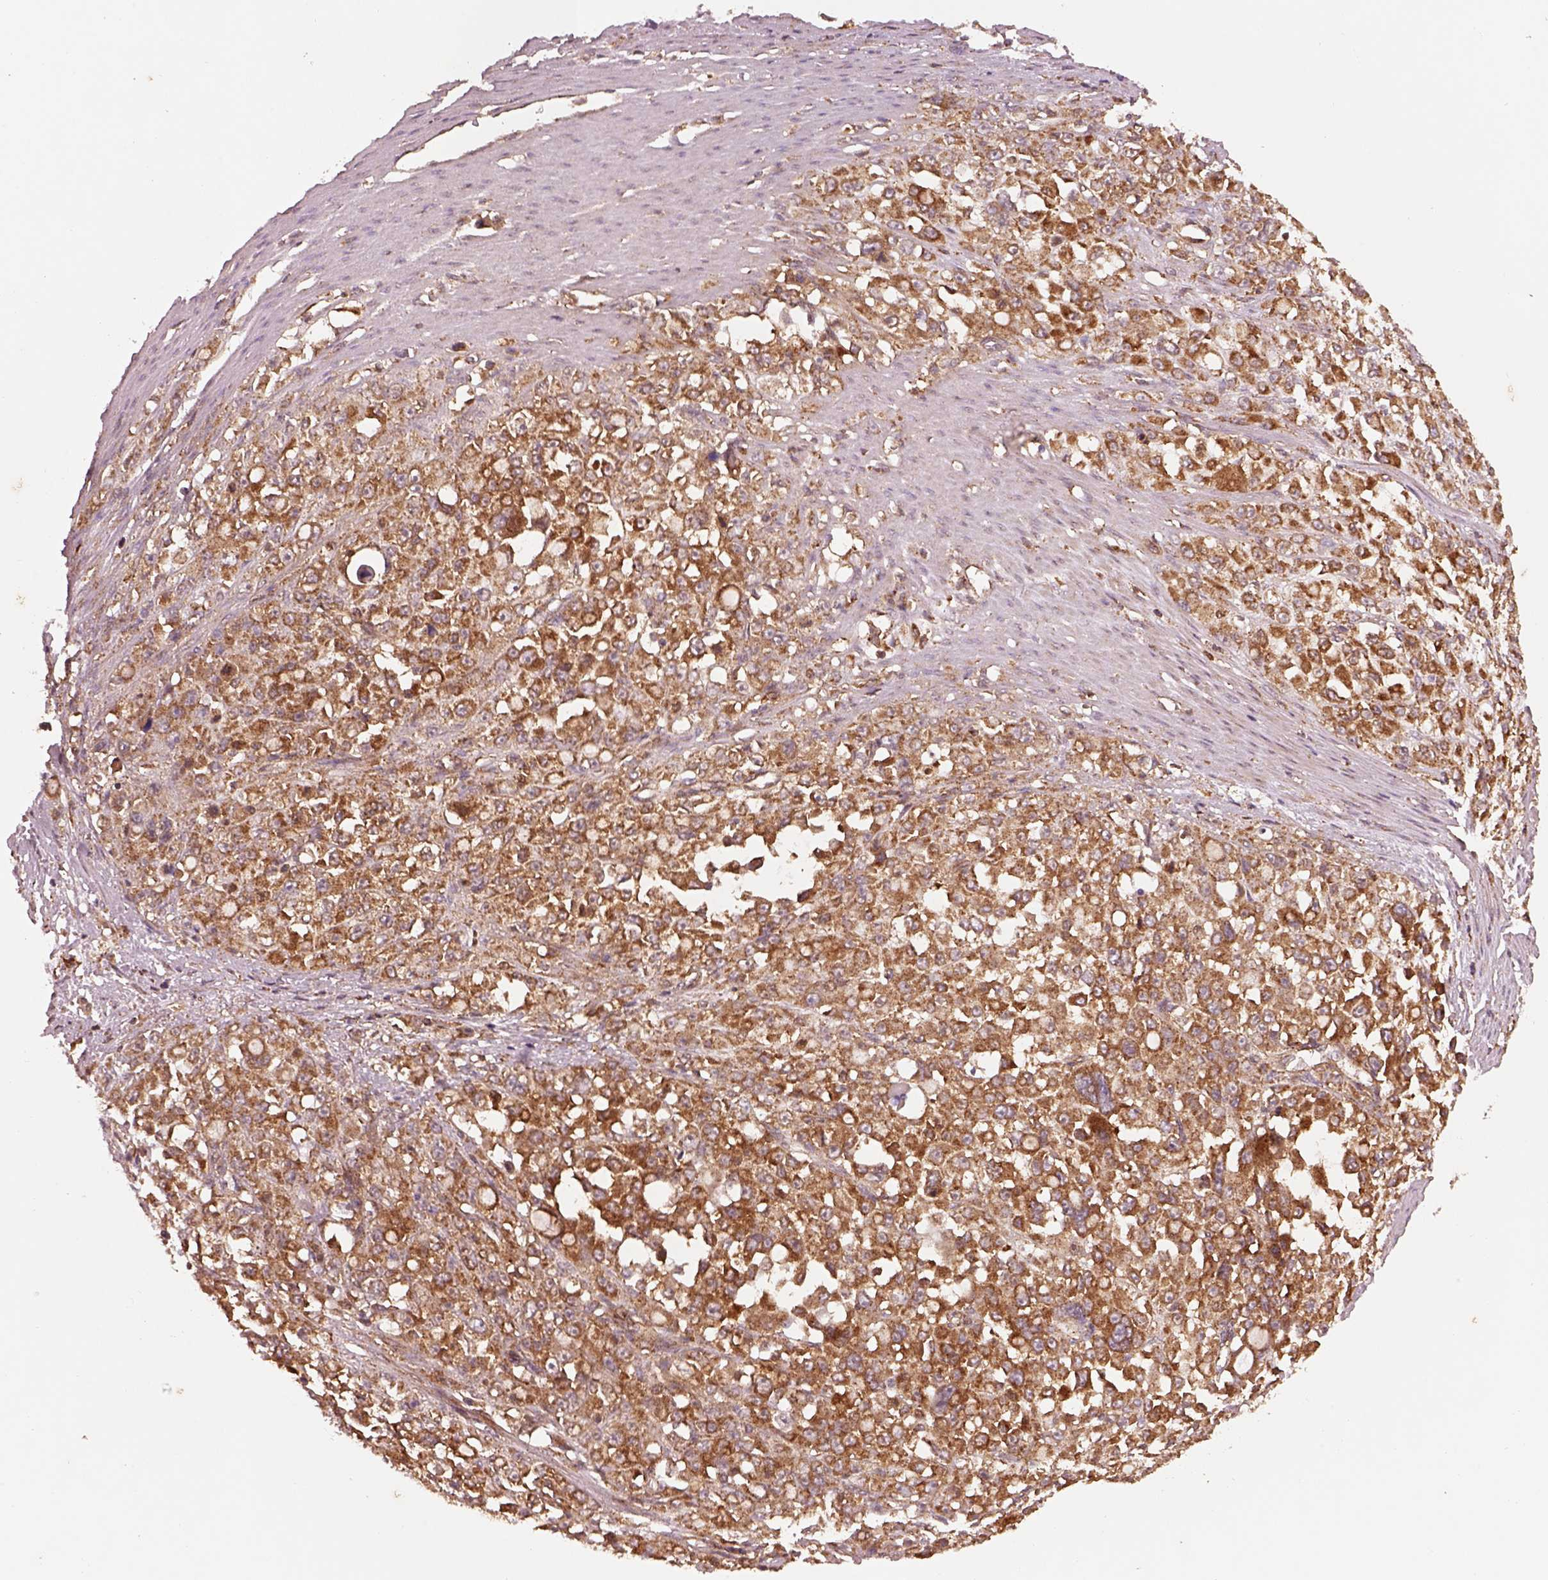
{"staining": {"intensity": "strong", "quantity": "25%-75%", "location": "cytoplasmic/membranous"}, "tissue": "stomach cancer", "cell_type": "Tumor cells", "image_type": "cancer", "snomed": [{"axis": "morphology", "description": "Adenocarcinoma, NOS"}, {"axis": "topography", "description": "Stomach"}], "caption": "A high-resolution histopathology image shows IHC staining of stomach adenocarcinoma, which shows strong cytoplasmic/membranous expression in approximately 25%-75% of tumor cells. (DAB (3,3'-diaminobenzidine) IHC with brightfield microscopy, high magnification).", "gene": "WASHC2A", "patient": {"sex": "female", "age": 76}}